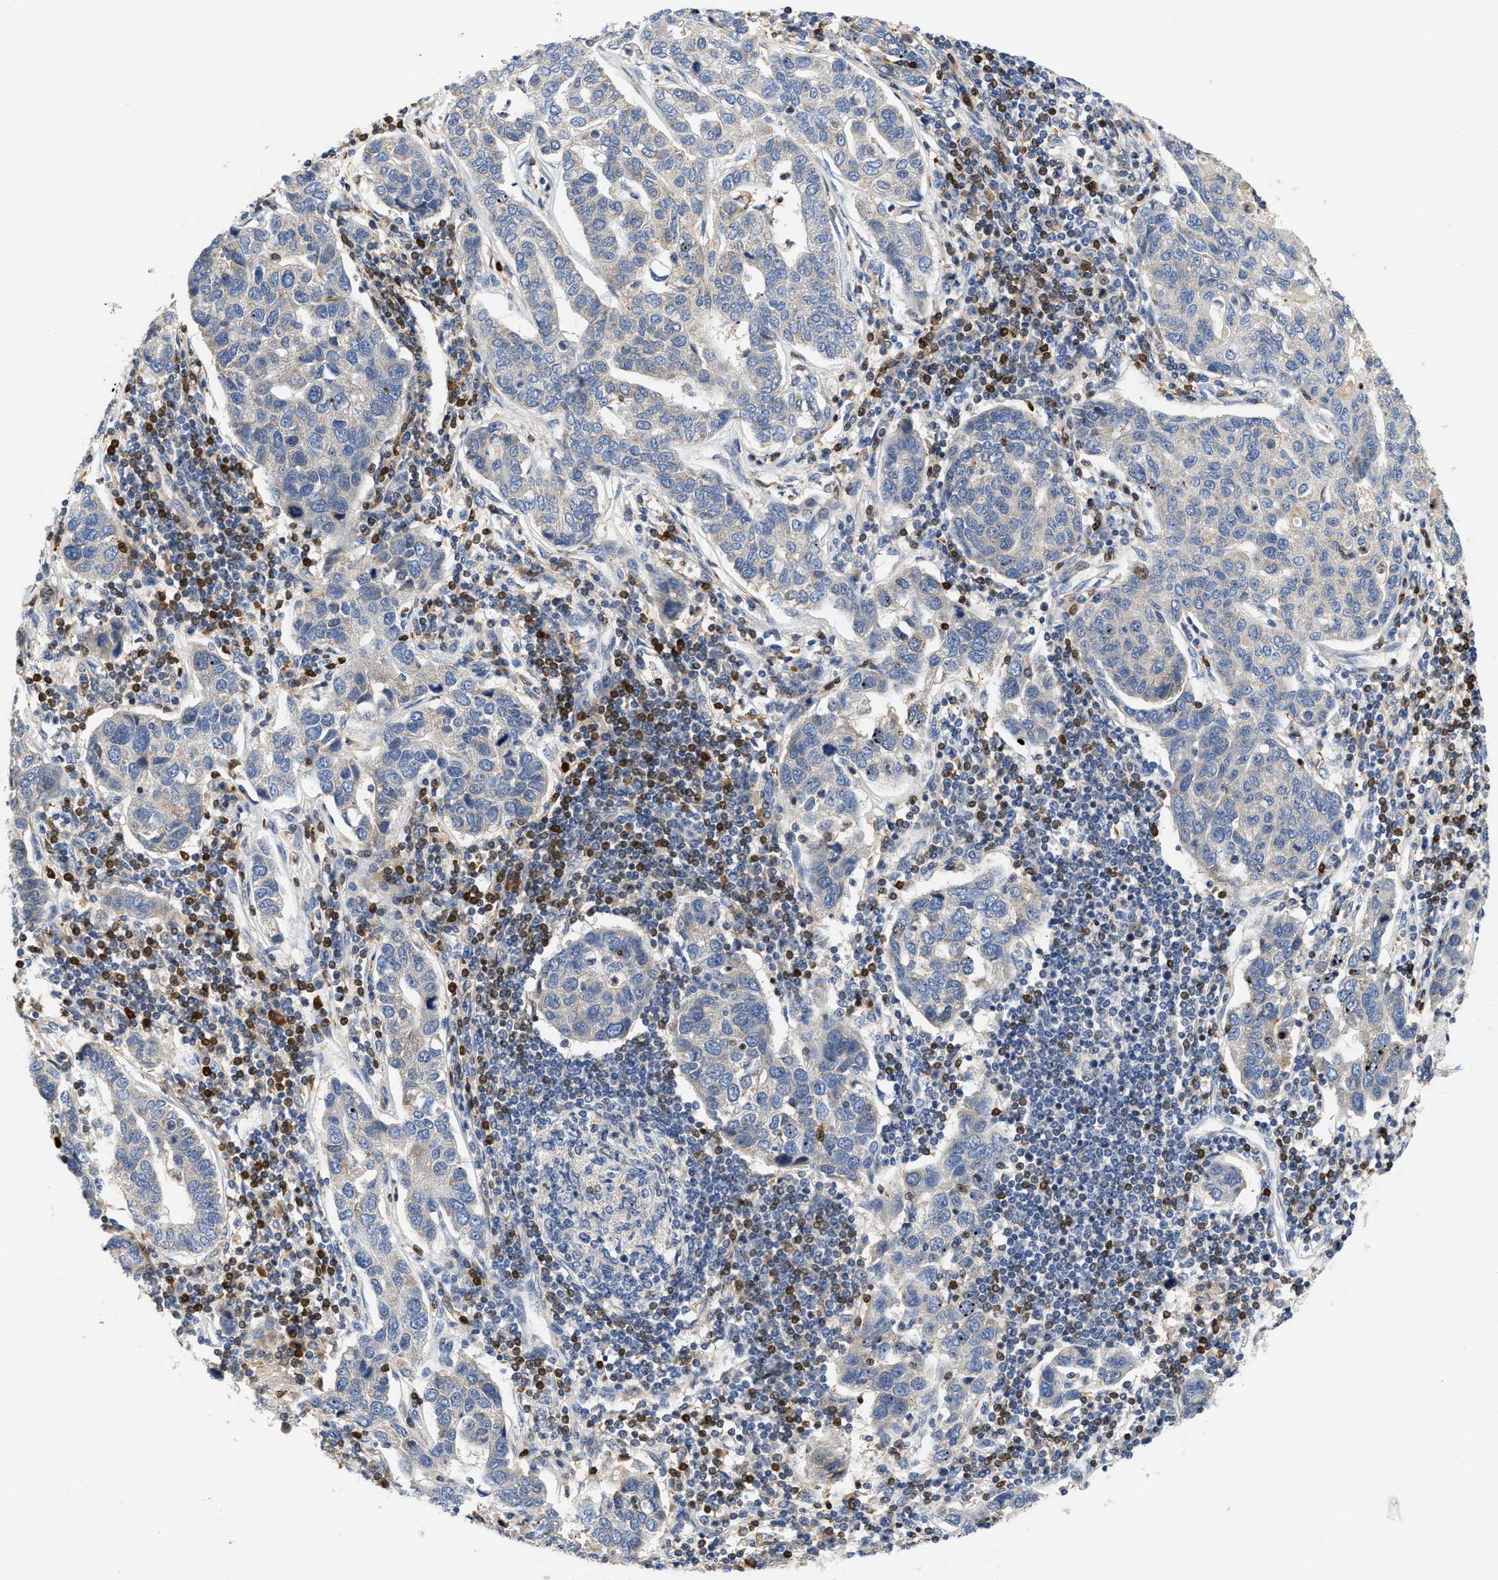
{"staining": {"intensity": "weak", "quantity": "<25%", "location": "cytoplasmic/membranous"}, "tissue": "pancreatic cancer", "cell_type": "Tumor cells", "image_type": "cancer", "snomed": [{"axis": "morphology", "description": "Adenocarcinoma, NOS"}, {"axis": "topography", "description": "Pancreas"}], "caption": "This is an IHC micrograph of adenocarcinoma (pancreatic). There is no expression in tumor cells.", "gene": "SLIT2", "patient": {"sex": "female", "age": 61}}